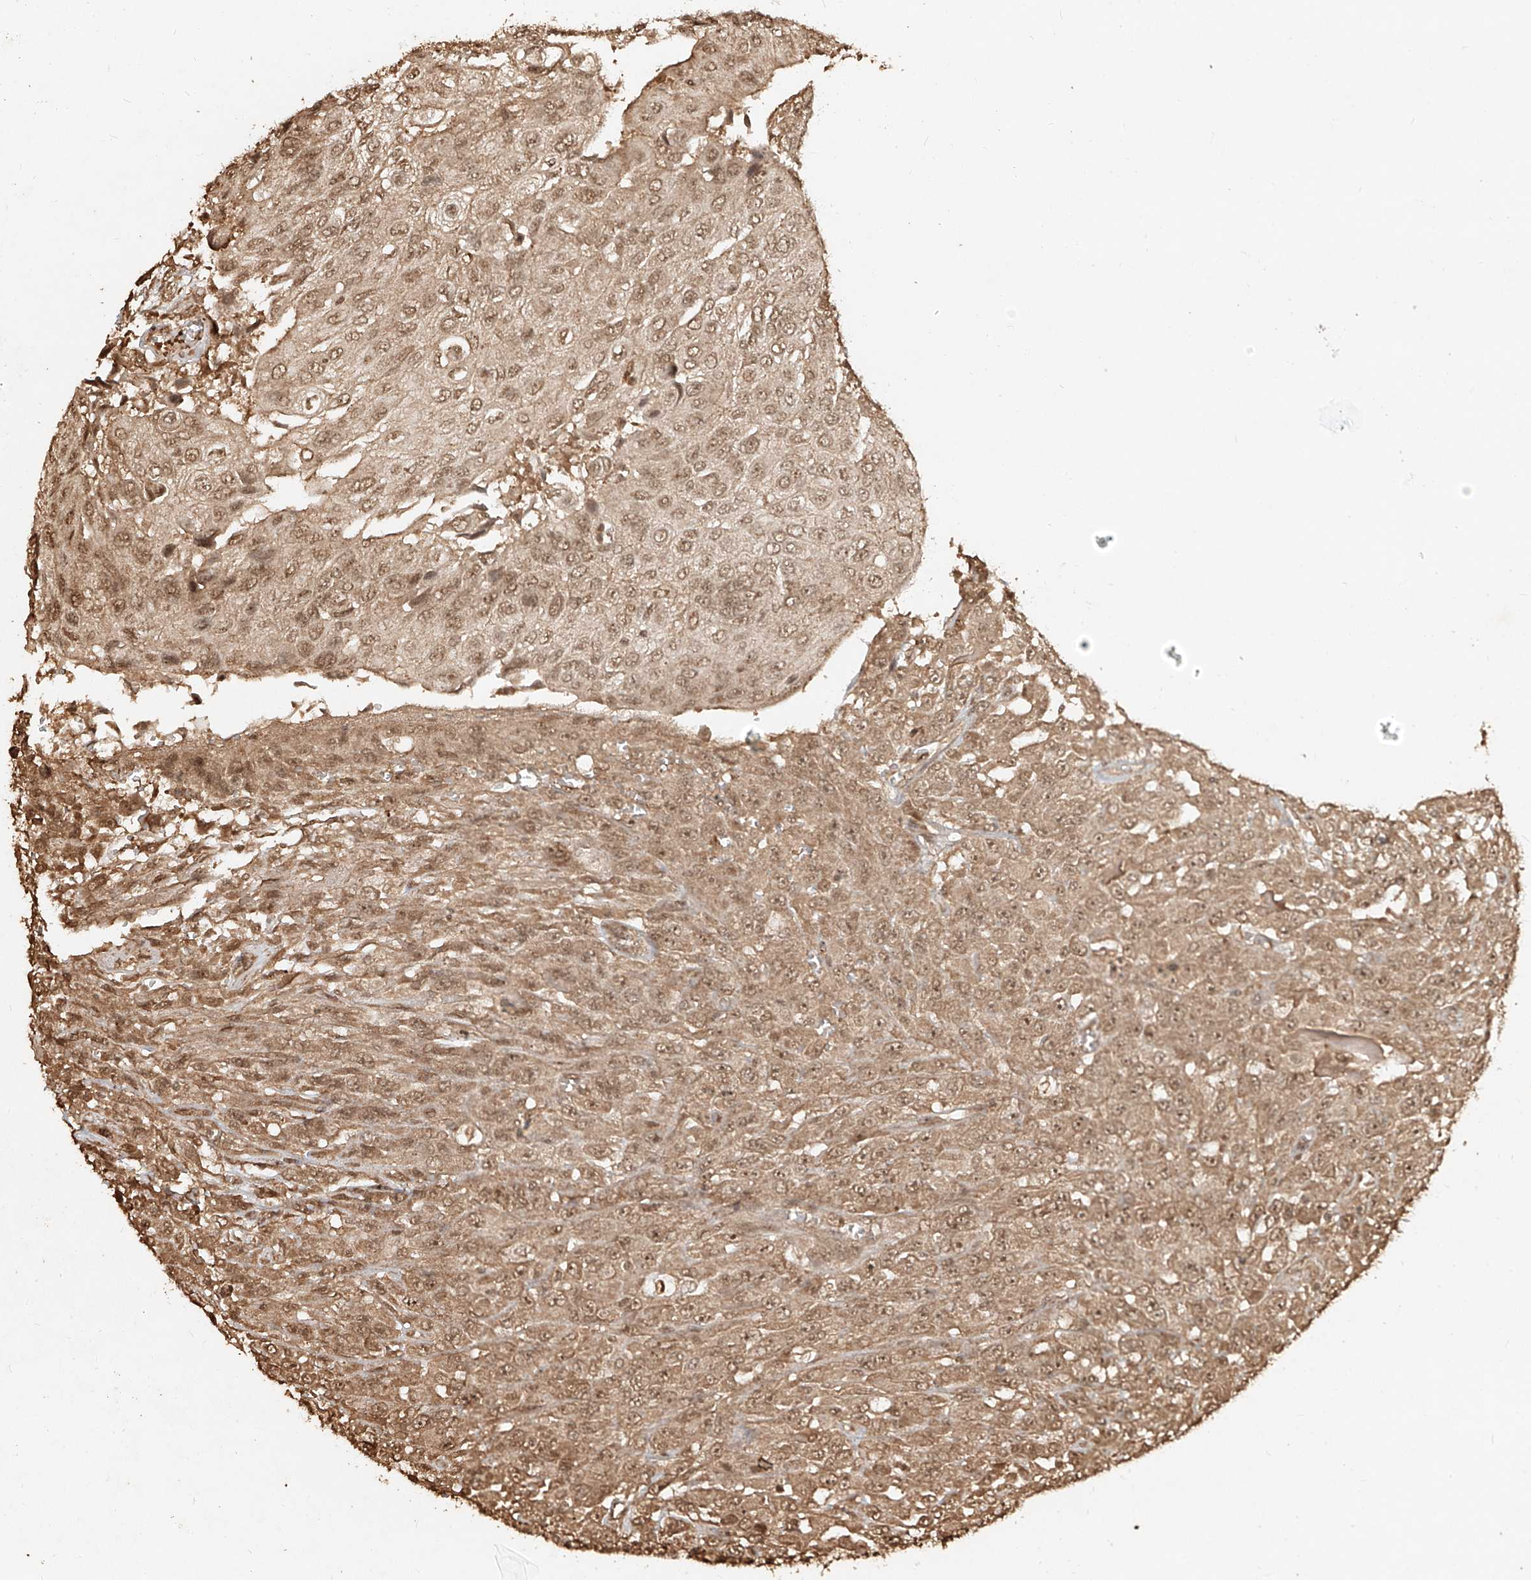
{"staining": {"intensity": "moderate", "quantity": ">75%", "location": "cytoplasmic/membranous,nuclear"}, "tissue": "urothelial cancer", "cell_type": "Tumor cells", "image_type": "cancer", "snomed": [{"axis": "morphology", "description": "Urothelial carcinoma, High grade"}, {"axis": "topography", "description": "Urinary bladder"}], "caption": "A photomicrograph showing moderate cytoplasmic/membranous and nuclear staining in approximately >75% of tumor cells in urothelial carcinoma (high-grade), as visualized by brown immunohistochemical staining.", "gene": "UBE2K", "patient": {"sex": "male", "age": 66}}